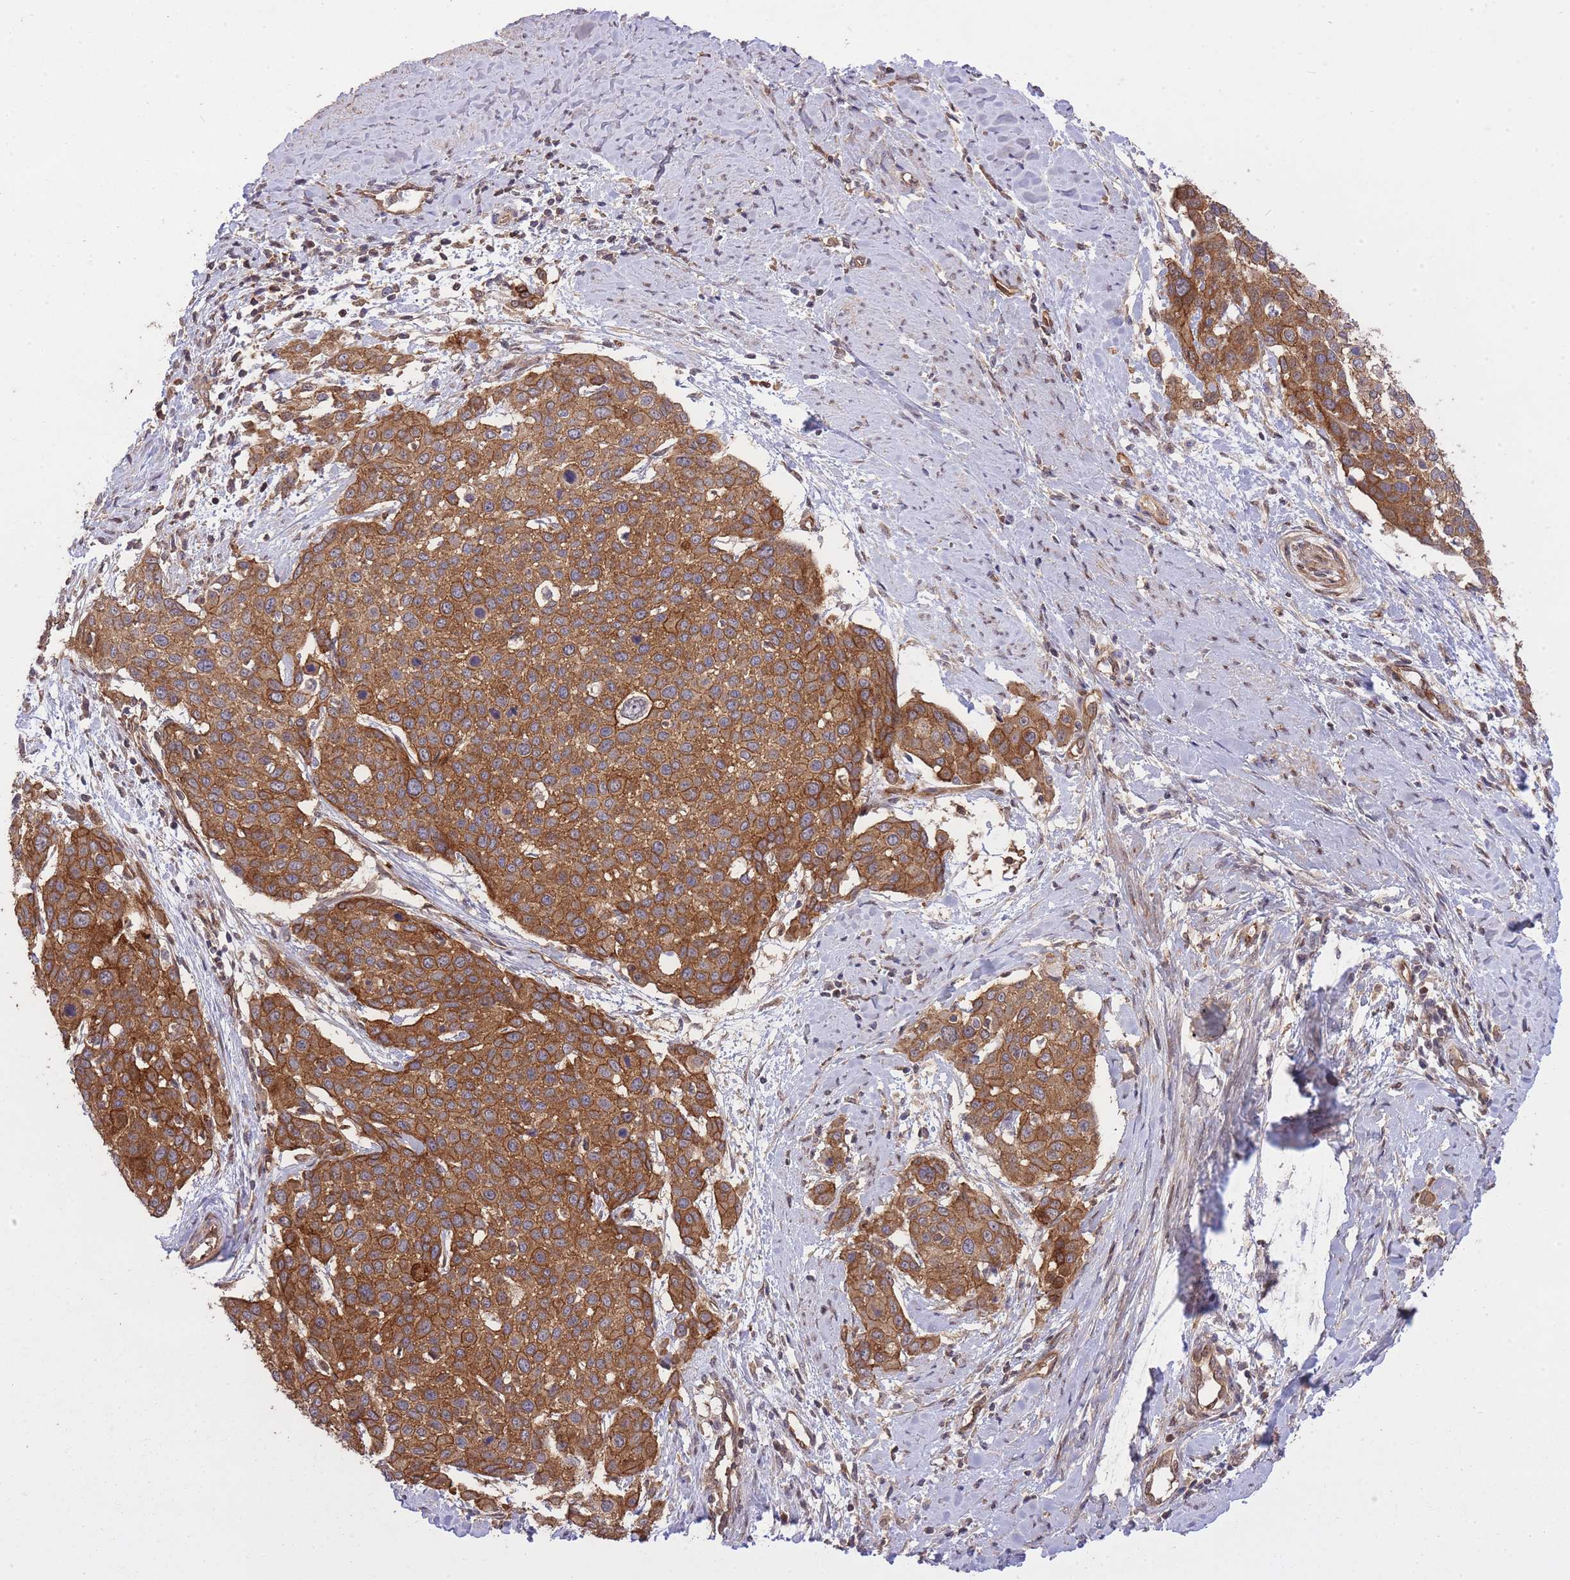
{"staining": {"intensity": "strong", "quantity": ">75%", "location": "cytoplasmic/membranous"}, "tissue": "cervical cancer", "cell_type": "Tumor cells", "image_type": "cancer", "snomed": [{"axis": "morphology", "description": "Squamous cell carcinoma, NOS"}, {"axis": "topography", "description": "Cervix"}], "caption": "Immunohistochemical staining of human cervical cancer (squamous cell carcinoma) shows high levels of strong cytoplasmic/membranous protein staining in approximately >75% of tumor cells.", "gene": "PLD1", "patient": {"sex": "female", "age": 44}}